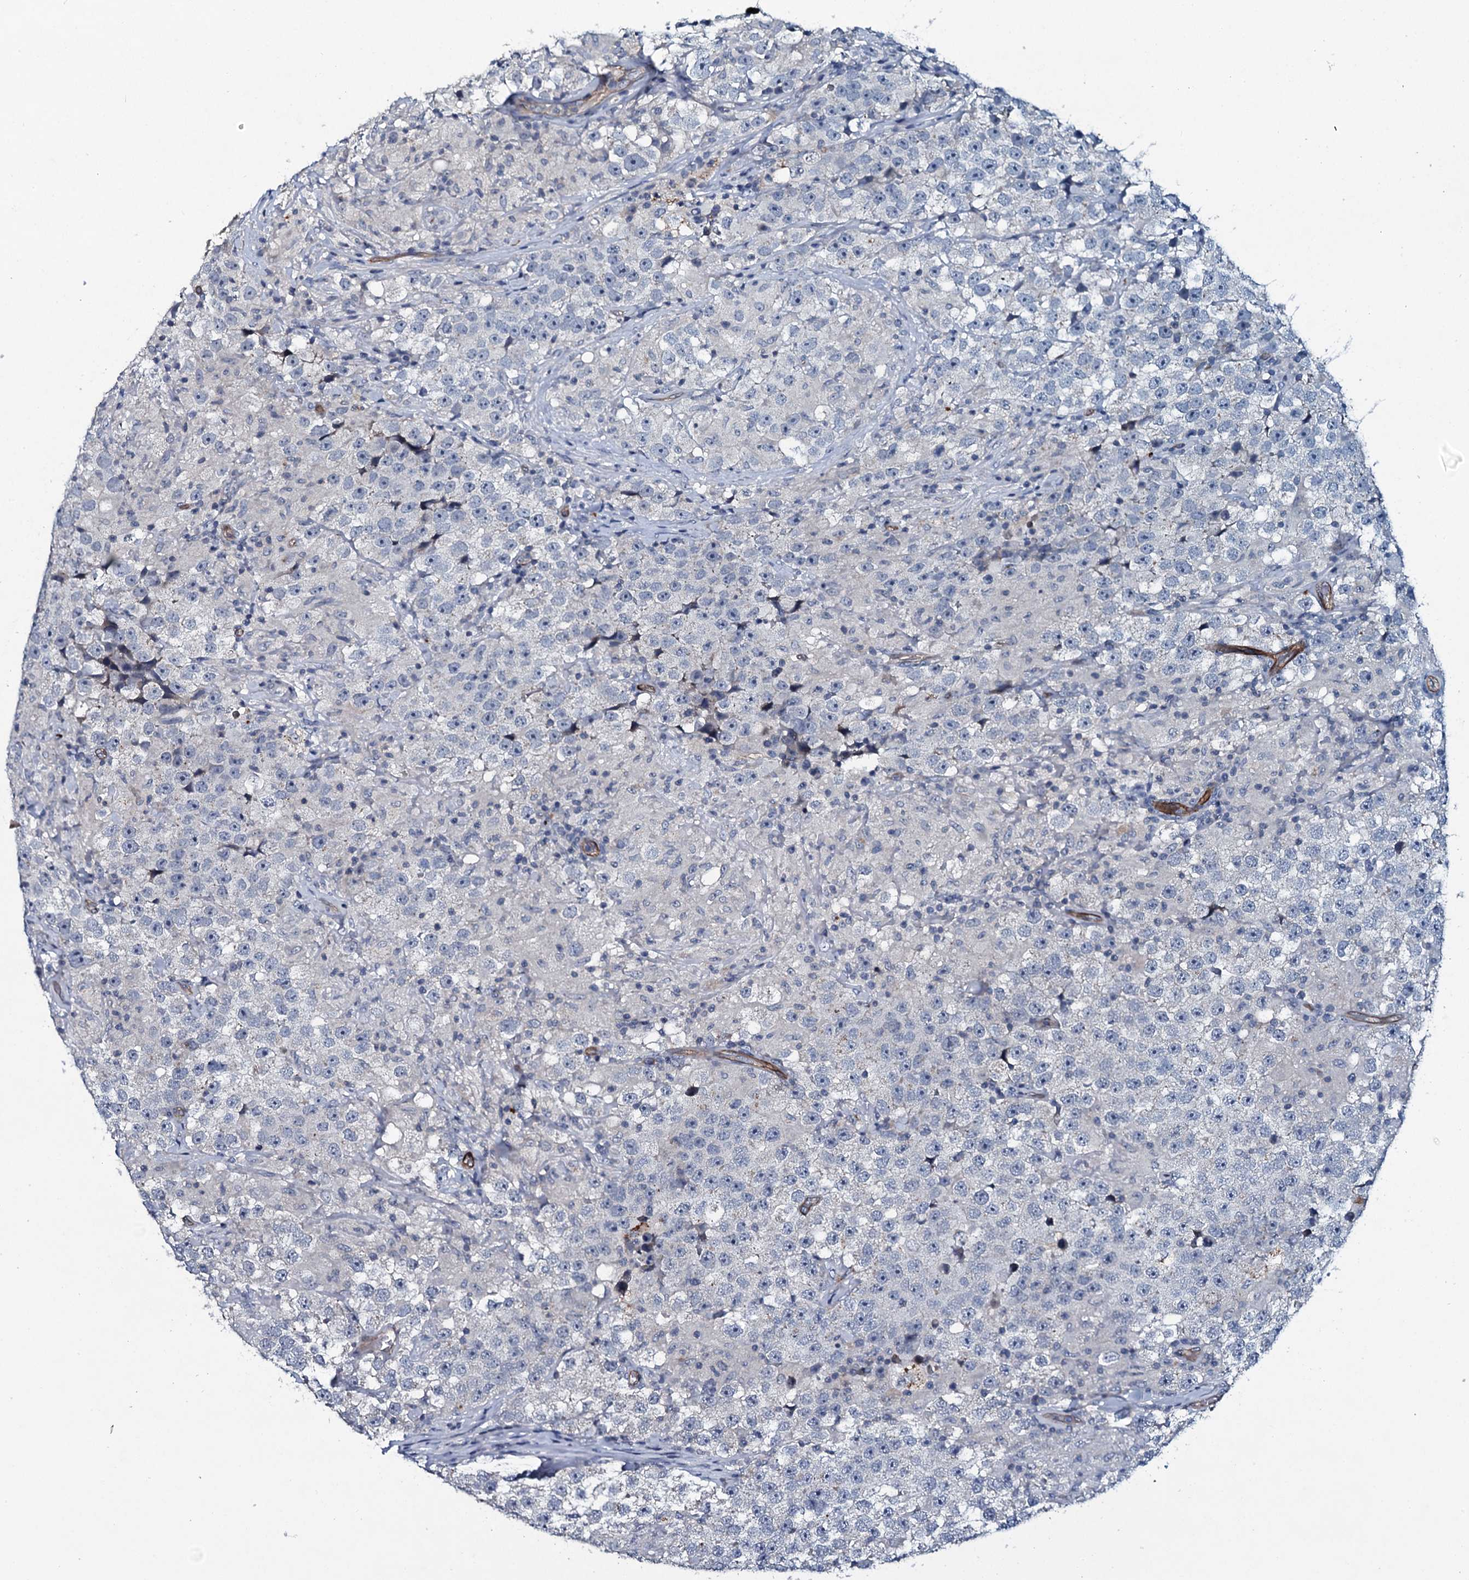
{"staining": {"intensity": "negative", "quantity": "none", "location": "none"}, "tissue": "testis cancer", "cell_type": "Tumor cells", "image_type": "cancer", "snomed": [{"axis": "morphology", "description": "Seminoma, NOS"}, {"axis": "topography", "description": "Testis"}], "caption": "An immunohistochemistry (IHC) micrograph of testis cancer (seminoma) is shown. There is no staining in tumor cells of testis cancer (seminoma).", "gene": "CLEC14A", "patient": {"sex": "male", "age": 46}}